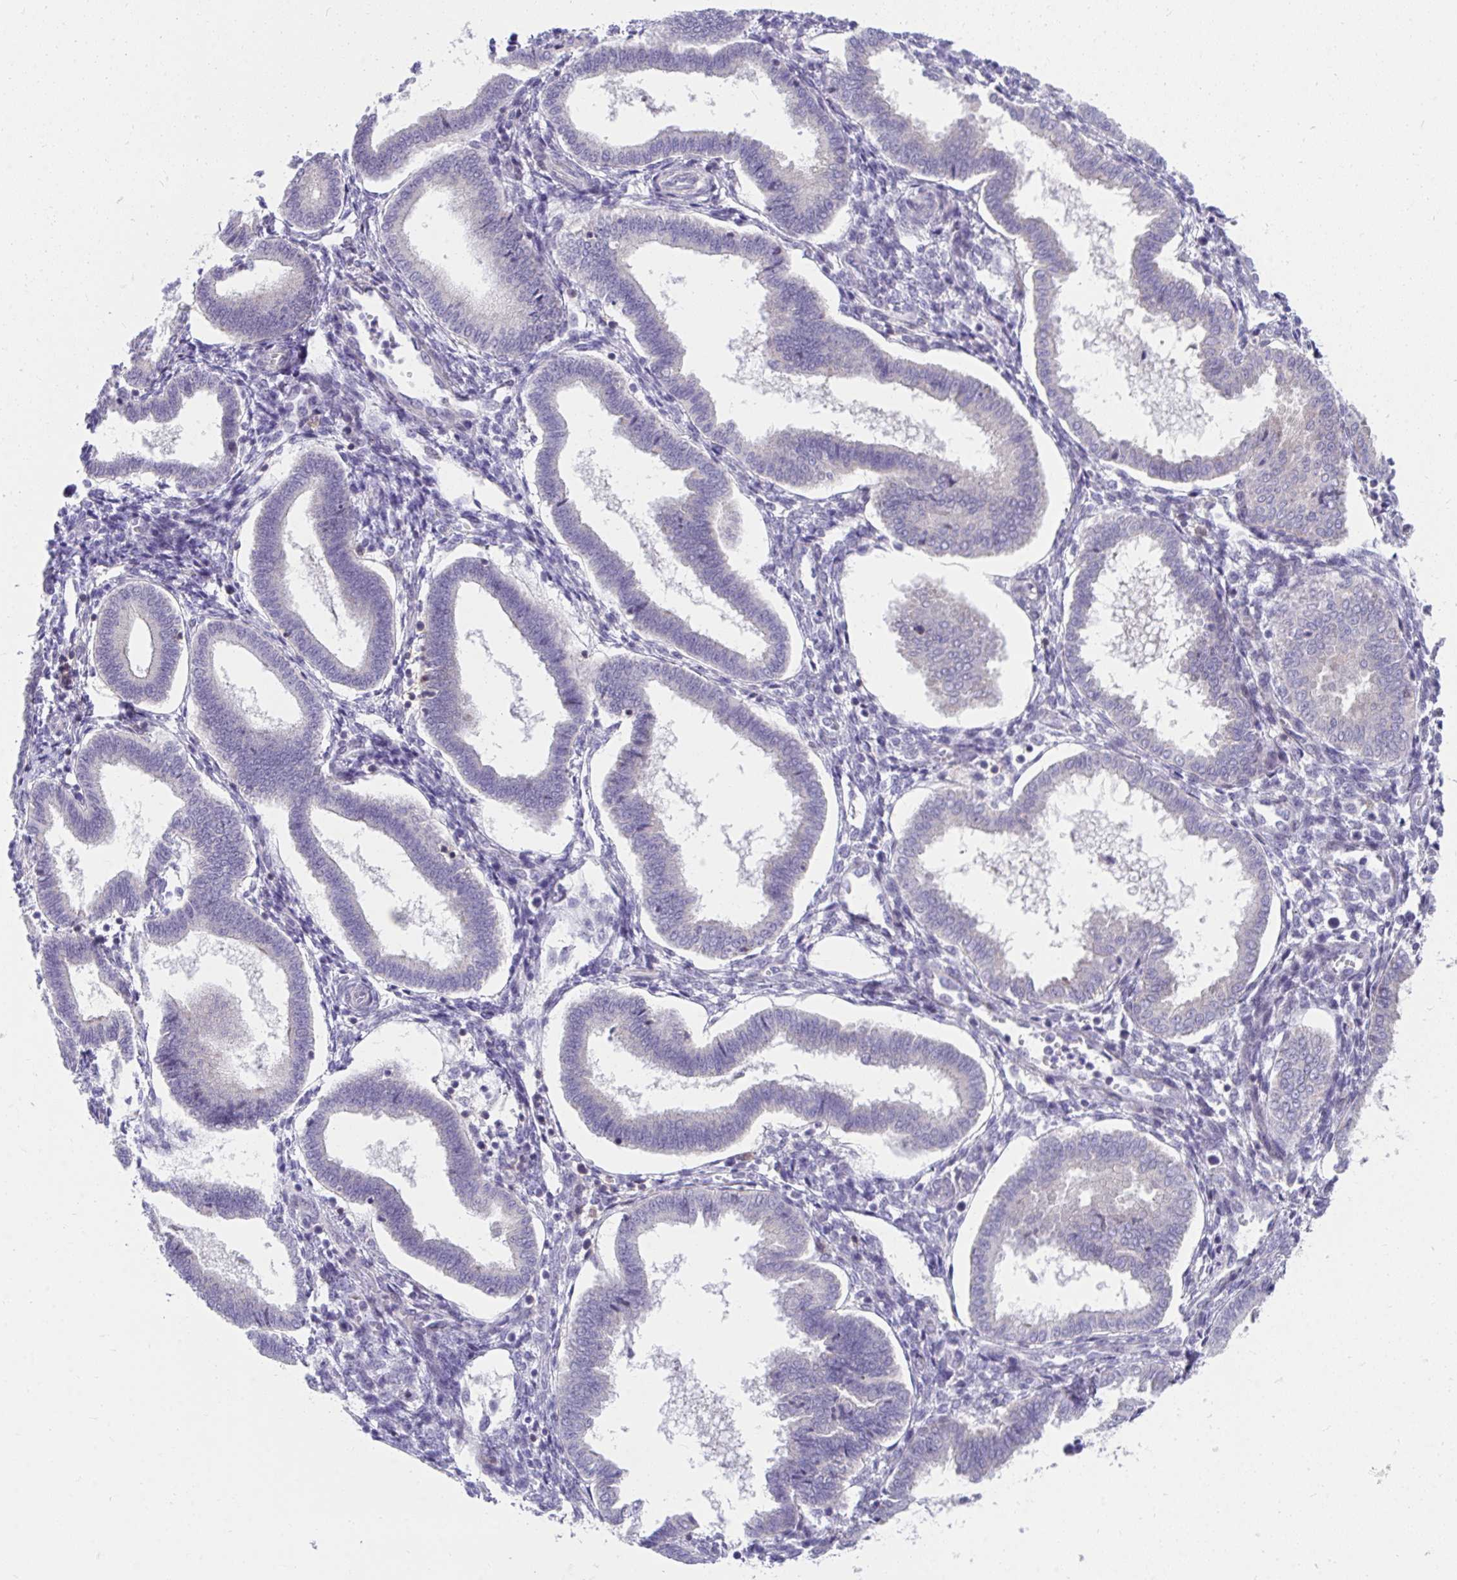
{"staining": {"intensity": "negative", "quantity": "none", "location": "none"}, "tissue": "endometrium", "cell_type": "Cells in endometrial stroma", "image_type": "normal", "snomed": [{"axis": "morphology", "description": "Normal tissue, NOS"}, {"axis": "topography", "description": "Endometrium"}], "caption": "Unremarkable endometrium was stained to show a protein in brown. There is no significant staining in cells in endometrial stroma.", "gene": "SLAMF7", "patient": {"sex": "female", "age": 24}}